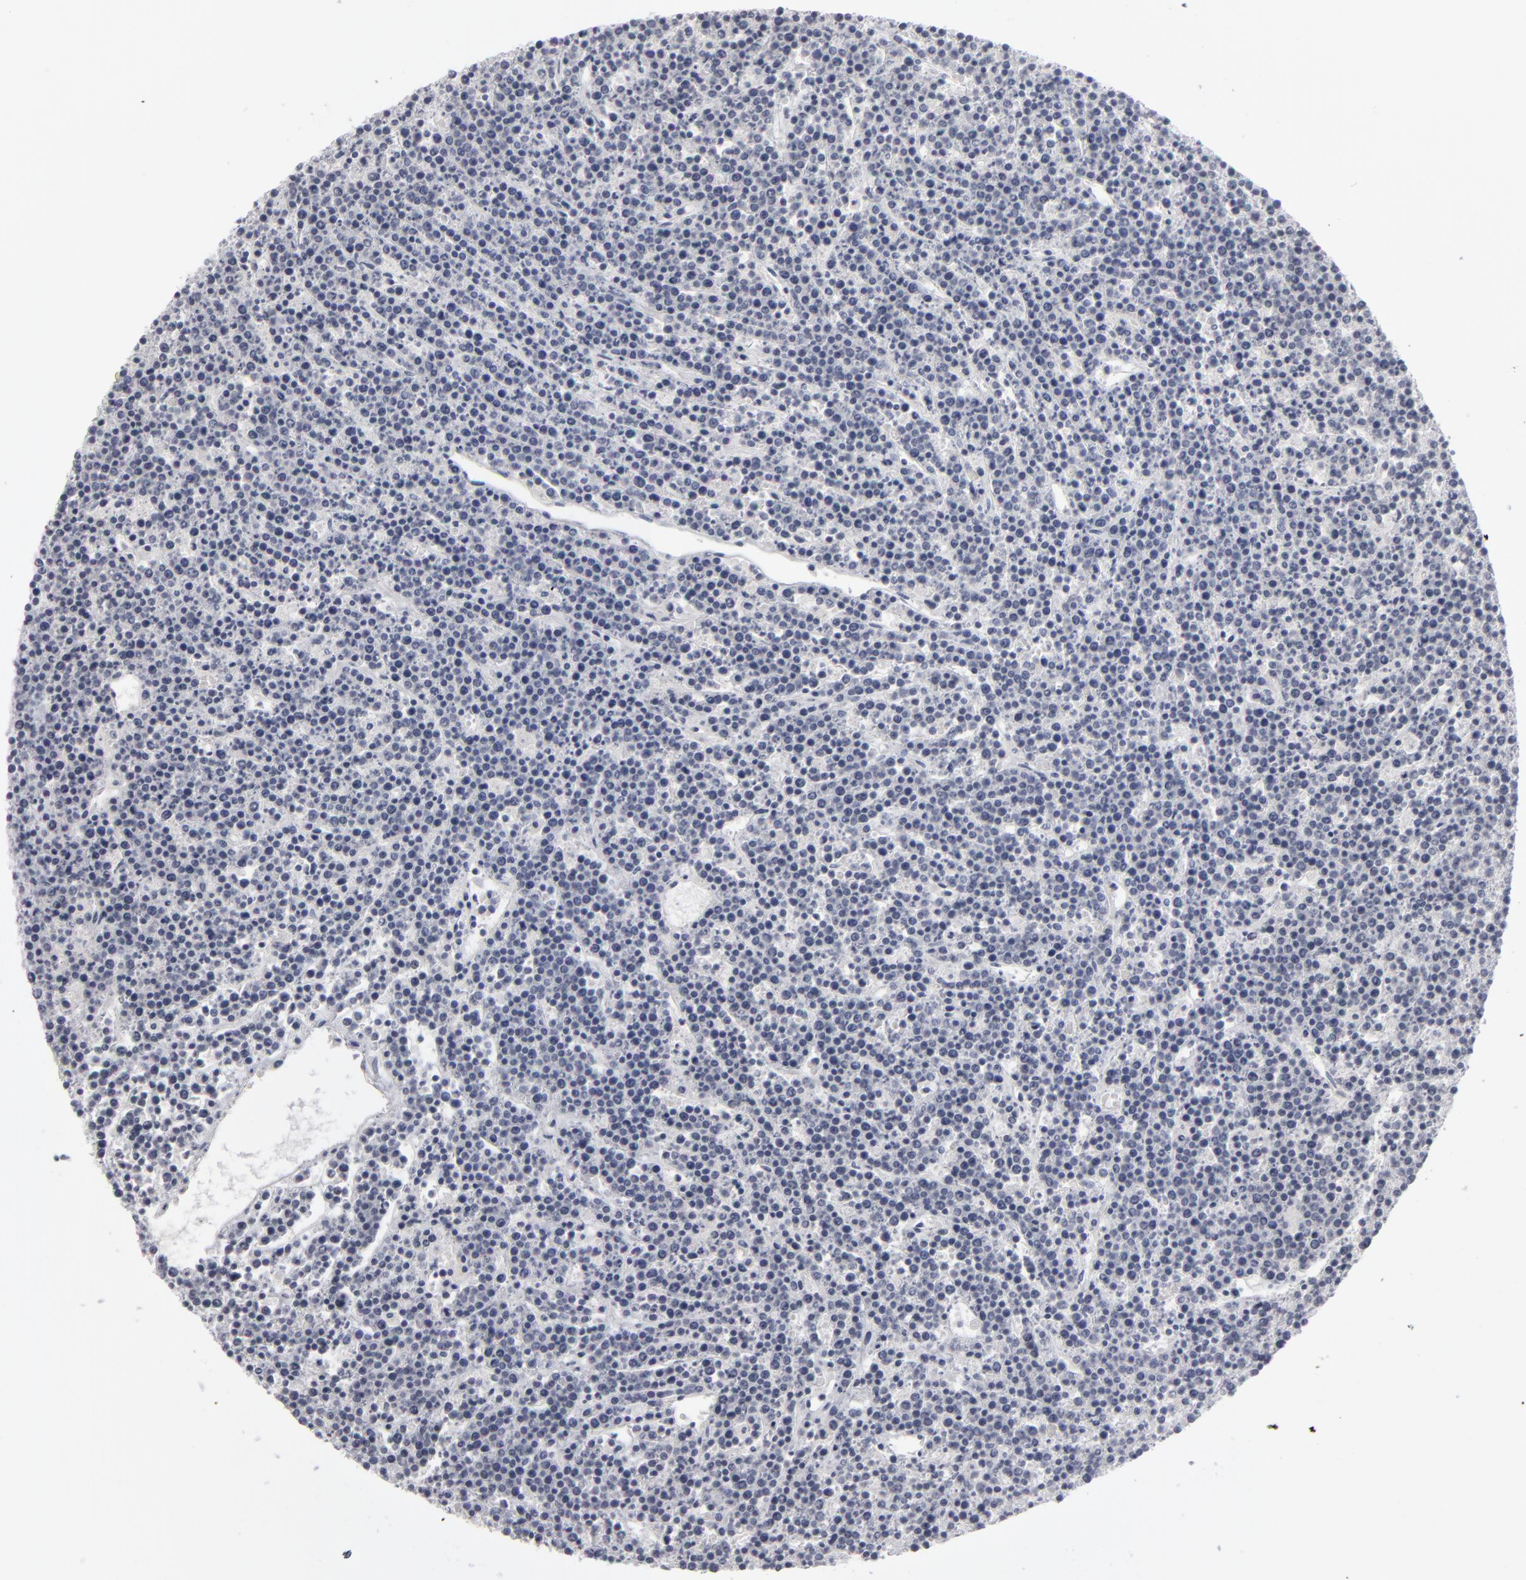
{"staining": {"intensity": "negative", "quantity": "none", "location": "none"}, "tissue": "lymphoma", "cell_type": "Tumor cells", "image_type": "cancer", "snomed": [{"axis": "morphology", "description": "Malignant lymphoma, non-Hodgkin's type, High grade"}, {"axis": "topography", "description": "Ovary"}], "caption": "Tumor cells show no significant protein expression in lymphoma. (DAB (3,3'-diaminobenzidine) immunohistochemistry (IHC) with hematoxylin counter stain).", "gene": "KIAA1210", "patient": {"sex": "female", "age": 56}}